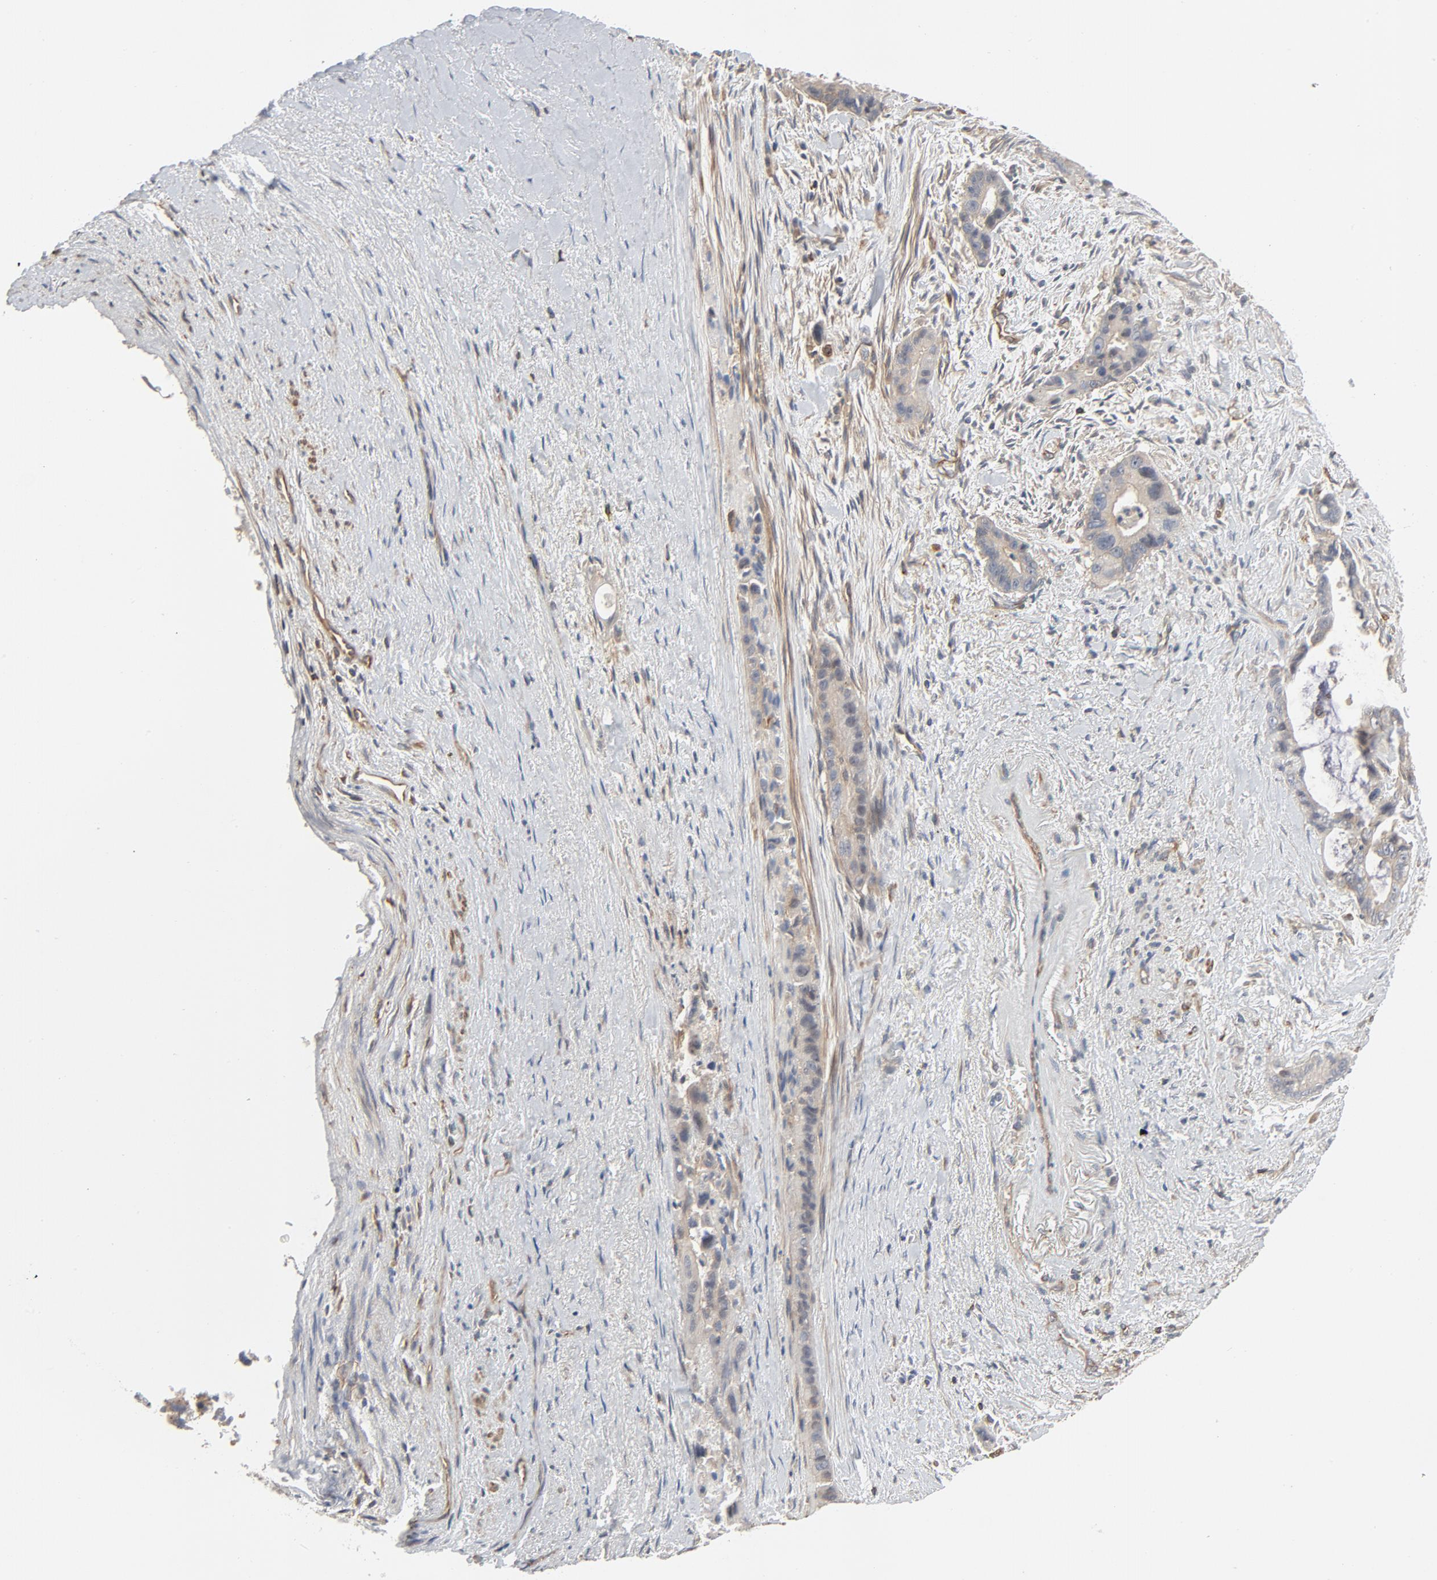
{"staining": {"intensity": "moderate", "quantity": ">75%", "location": "cytoplasmic/membranous"}, "tissue": "liver cancer", "cell_type": "Tumor cells", "image_type": "cancer", "snomed": [{"axis": "morphology", "description": "Cholangiocarcinoma"}, {"axis": "topography", "description": "Liver"}], "caption": "Immunohistochemical staining of cholangiocarcinoma (liver) demonstrates medium levels of moderate cytoplasmic/membranous staining in about >75% of tumor cells. The staining is performed using DAB (3,3'-diaminobenzidine) brown chromogen to label protein expression. The nuclei are counter-stained blue using hematoxylin.", "gene": "TRIOBP", "patient": {"sex": "female", "age": 55}}